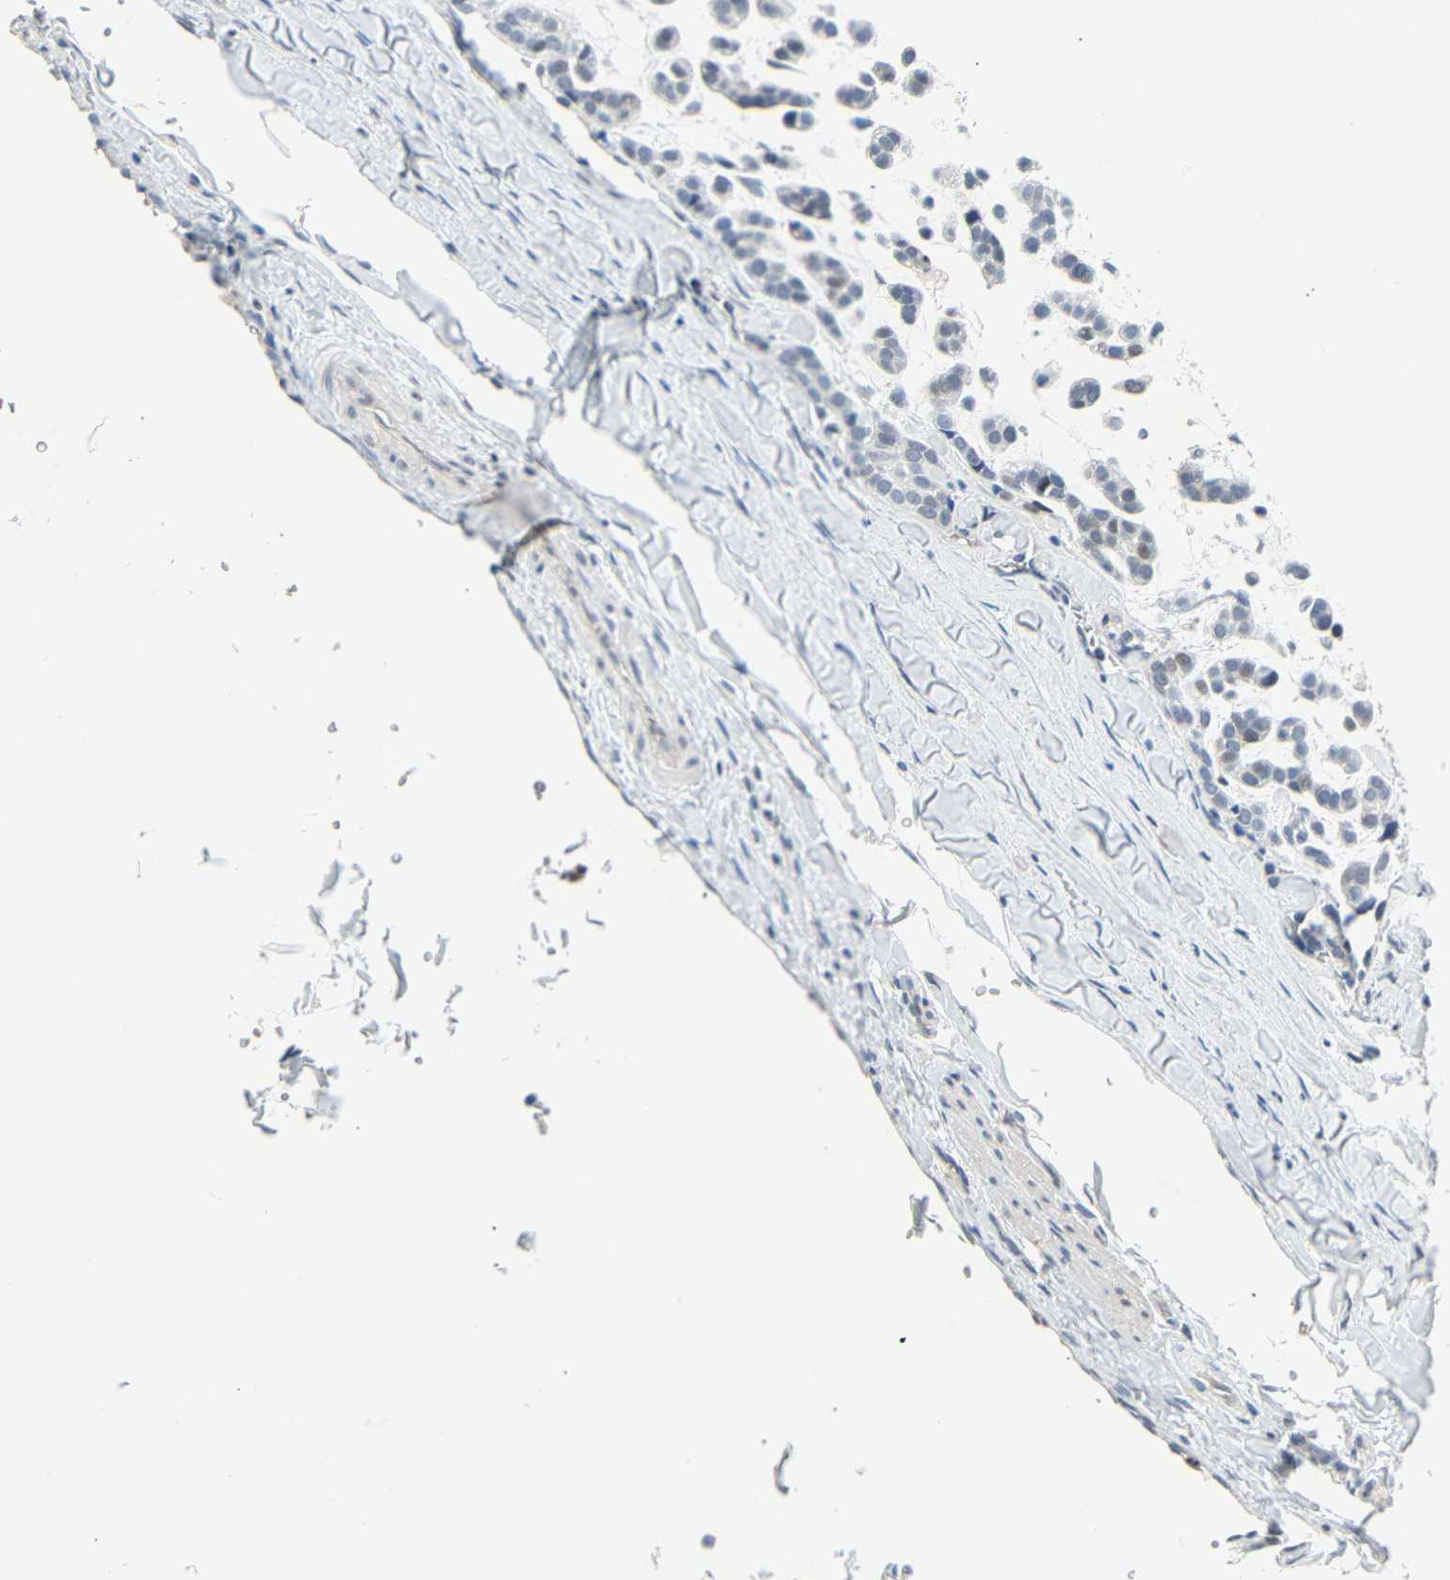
{"staining": {"intensity": "weak", "quantity": "<25%", "location": "nuclear"}, "tissue": "head and neck cancer", "cell_type": "Tumor cells", "image_type": "cancer", "snomed": [{"axis": "morphology", "description": "Adenocarcinoma, NOS"}, {"axis": "morphology", "description": "Adenoma, NOS"}, {"axis": "topography", "description": "Head-Neck"}], "caption": "IHC micrograph of human adenoma (head and neck) stained for a protein (brown), which shows no positivity in tumor cells. Brightfield microscopy of IHC stained with DAB (brown) and hematoxylin (blue), captured at high magnification.", "gene": "IMPG2", "patient": {"sex": "female", "age": 55}}